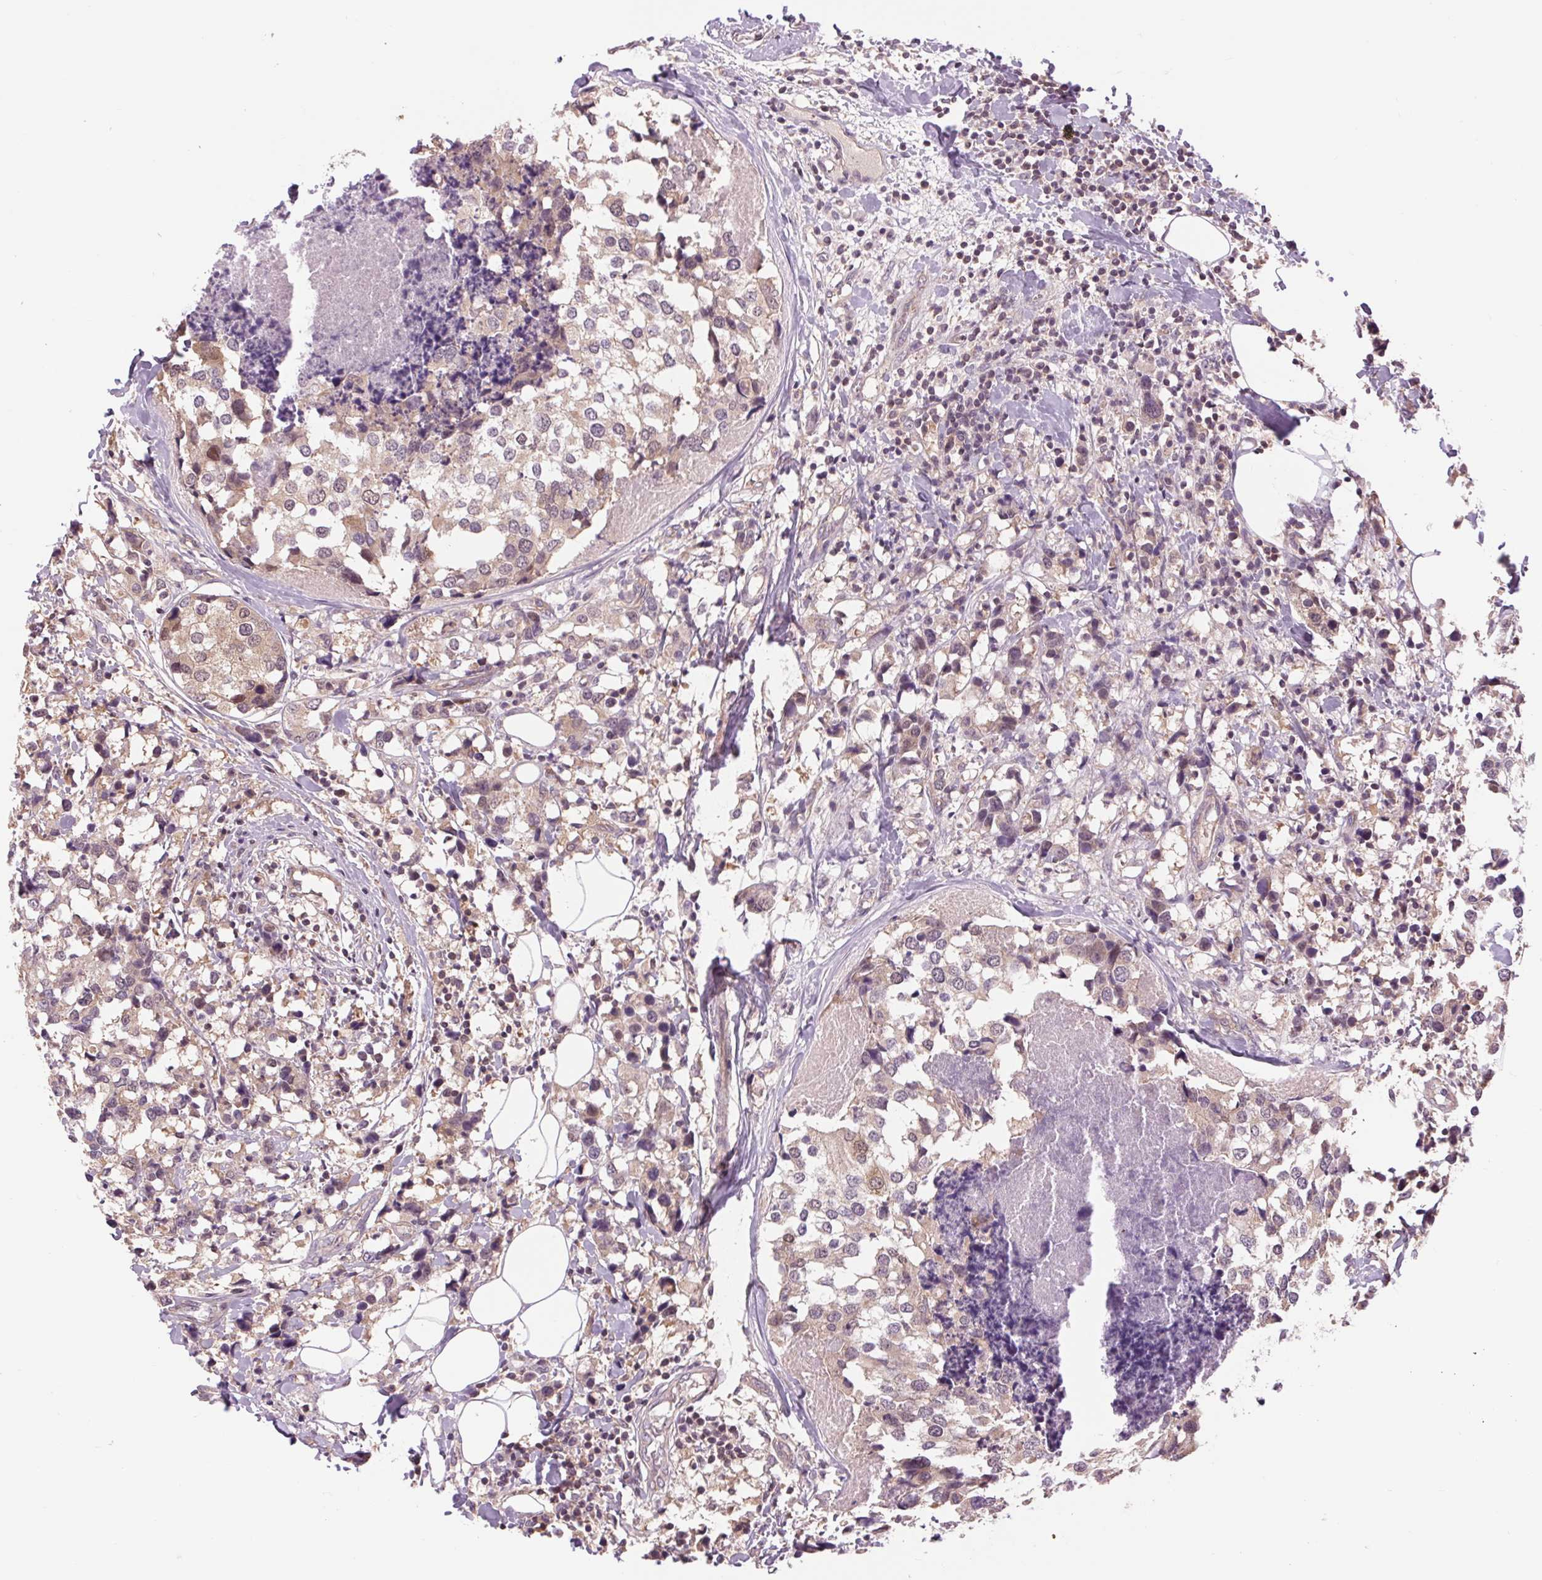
{"staining": {"intensity": "weak", "quantity": "<25%", "location": "cytoplasmic/membranous"}, "tissue": "breast cancer", "cell_type": "Tumor cells", "image_type": "cancer", "snomed": [{"axis": "morphology", "description": "Lobular carcinoma"}, {"axis": "topography", "description": "Breast"}], "caption": "Immunohistochemistry (IHC) of lobular carcinoma (breast) reveals no positivity in tumor cells.", "gene": "SH3RF2", "patient": {"sex": "female", "age": 59}}